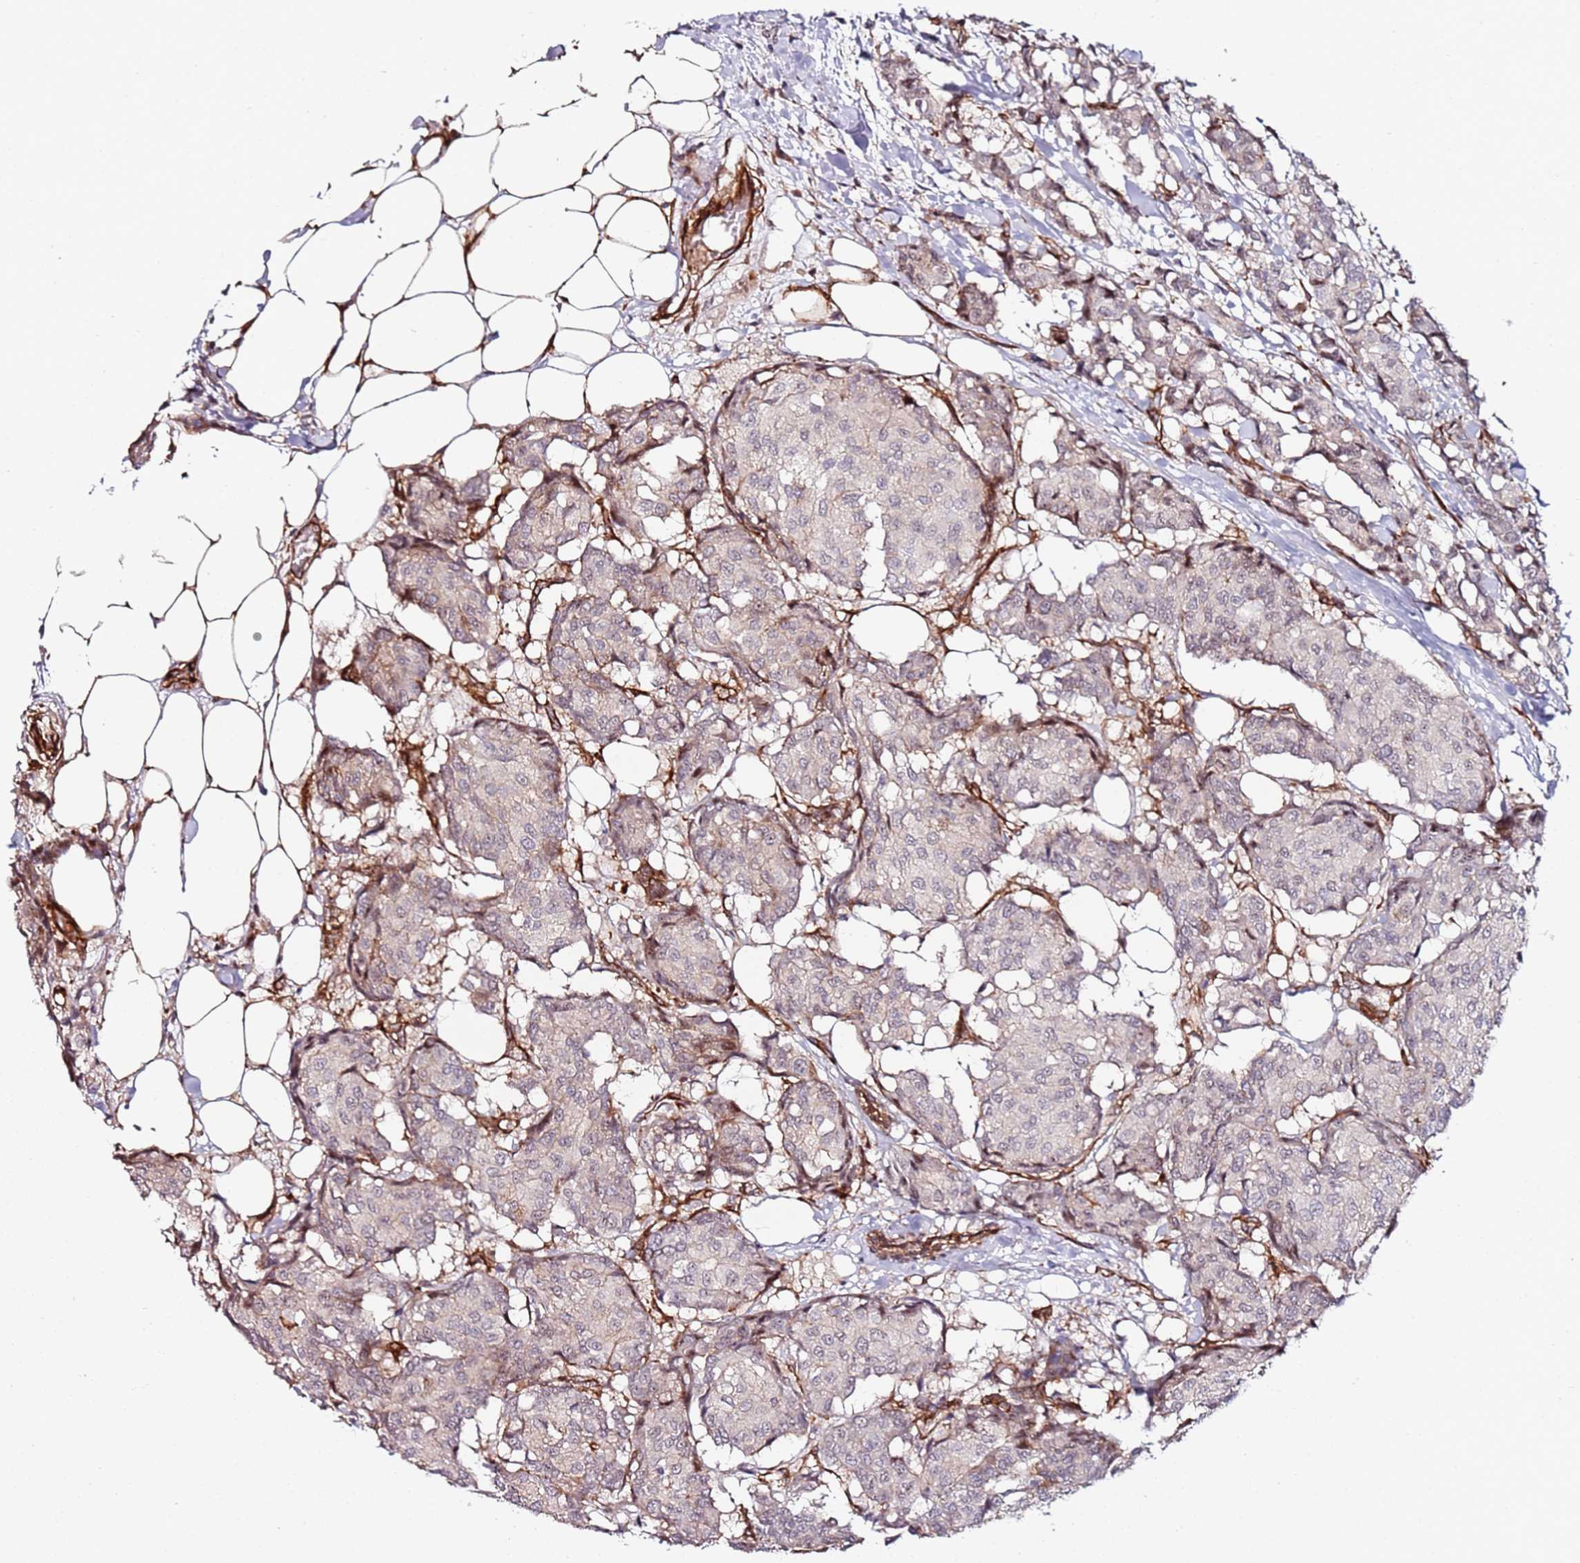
{"staining": {"intensity": "negative", "quantity": "none", "location": "none"}, "tissue": "breast cancer", "cell_type": "Tumor cells", "image_type": "cancer", "snomed": [{"axis": "morphology", "description": "Duct carcinoma"}, {"axis": "topography", "description": "Breast"}], "caption": "Tumor cells are negative for protein expression in human invasive ductal carcinoma (breast).", "gene": "DUSP28", "patient": {"sex": "female", "age": 75}}